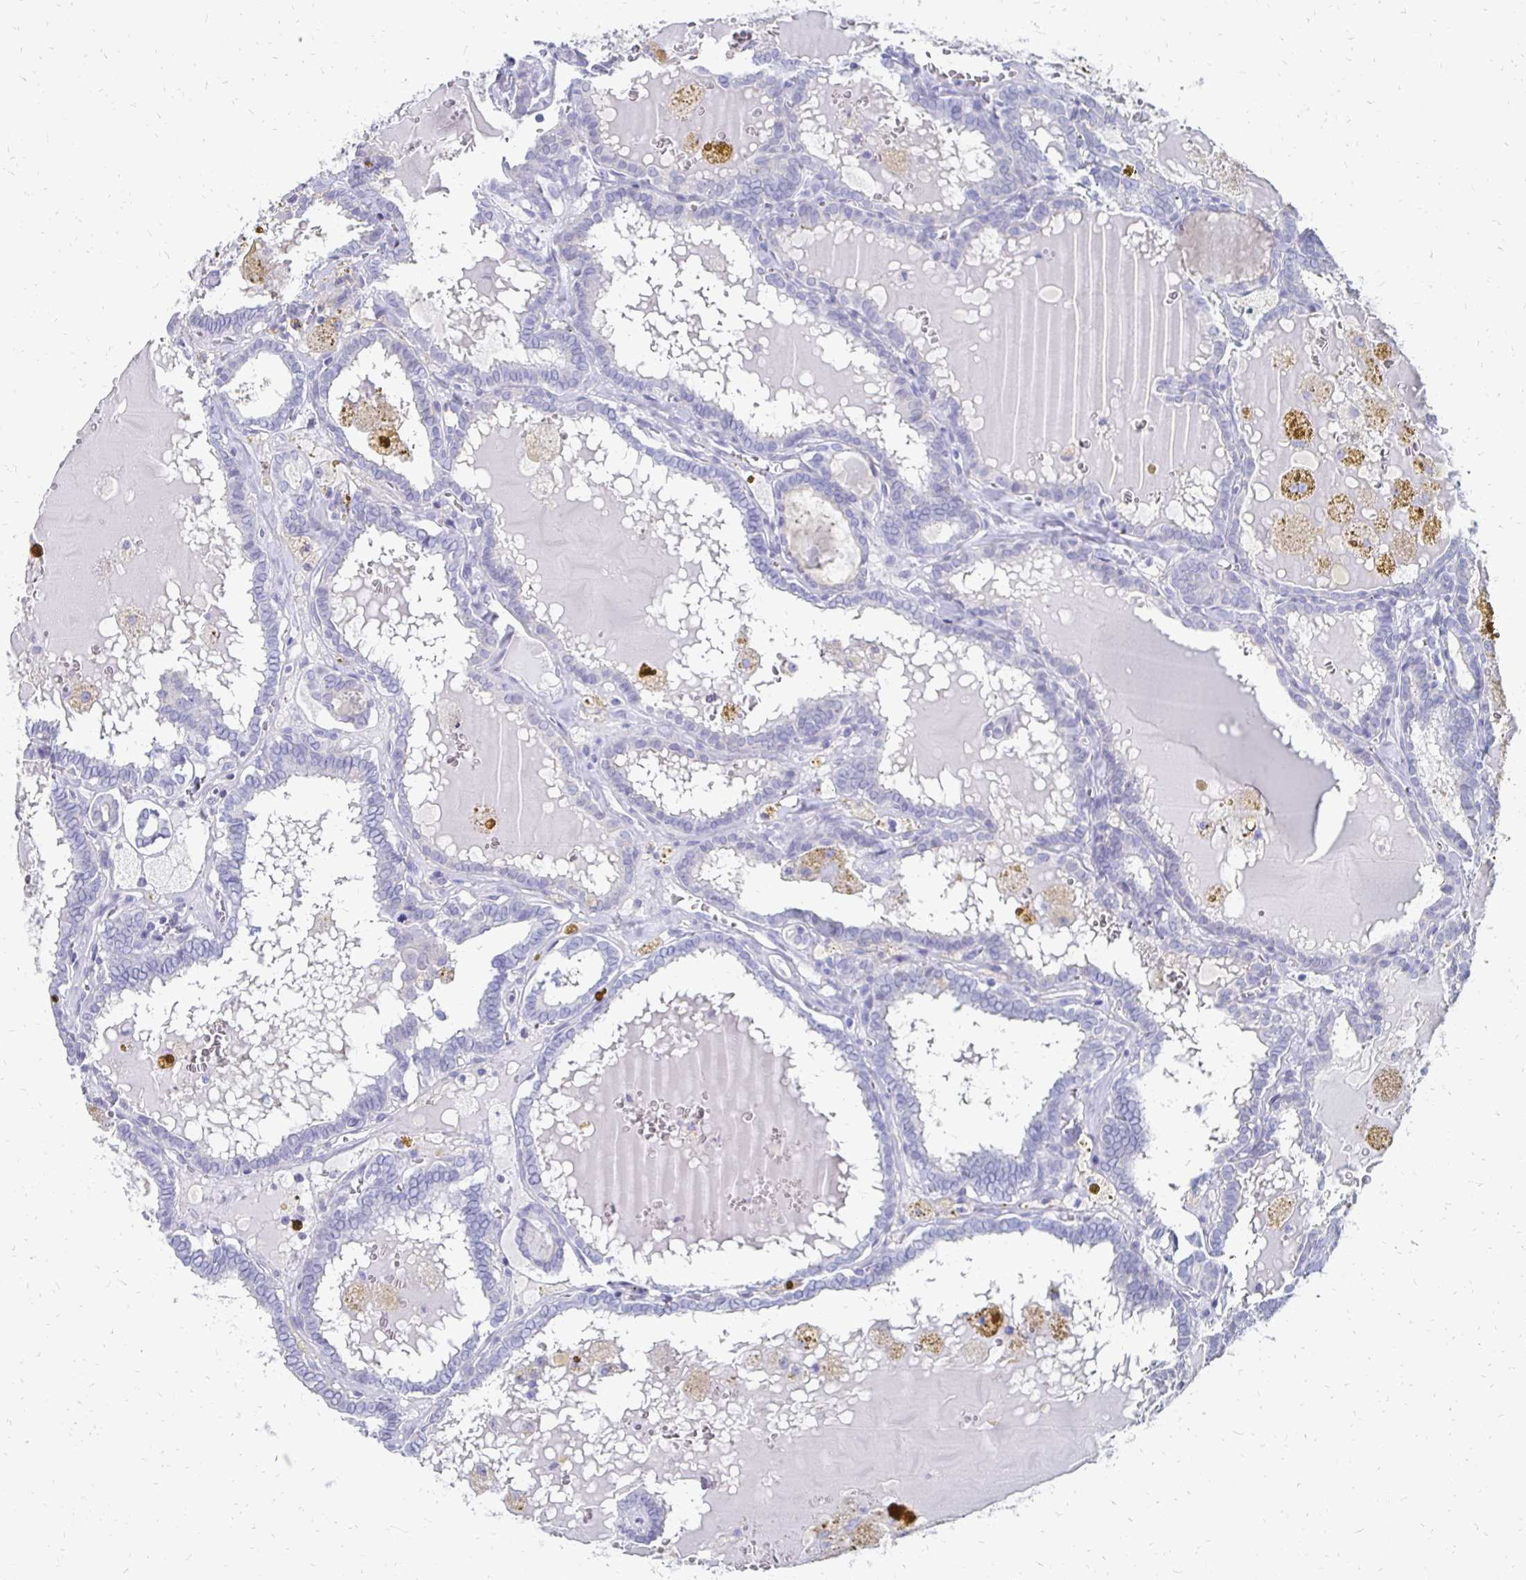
{"staining": {"intensity": "negative", "quantity": "none", "location": "none"}, "tissue": "thyroid cancer", "cell_type": "Tumor cells", "image_type": "cancer", "snomed": [{"axis": "morphology", "description": "Papillary adenocarcinoma, NOS"}, {"axis": "topography", "description": "Thyroid gland"}], "caption": "Immunohistochemical staining of human thyroid cancer (papillary adenocarcinoma) reveals no significant expression in tumor cells.", "gene": "SYCP3", "patient": {"sex": "female", "age": 39}}